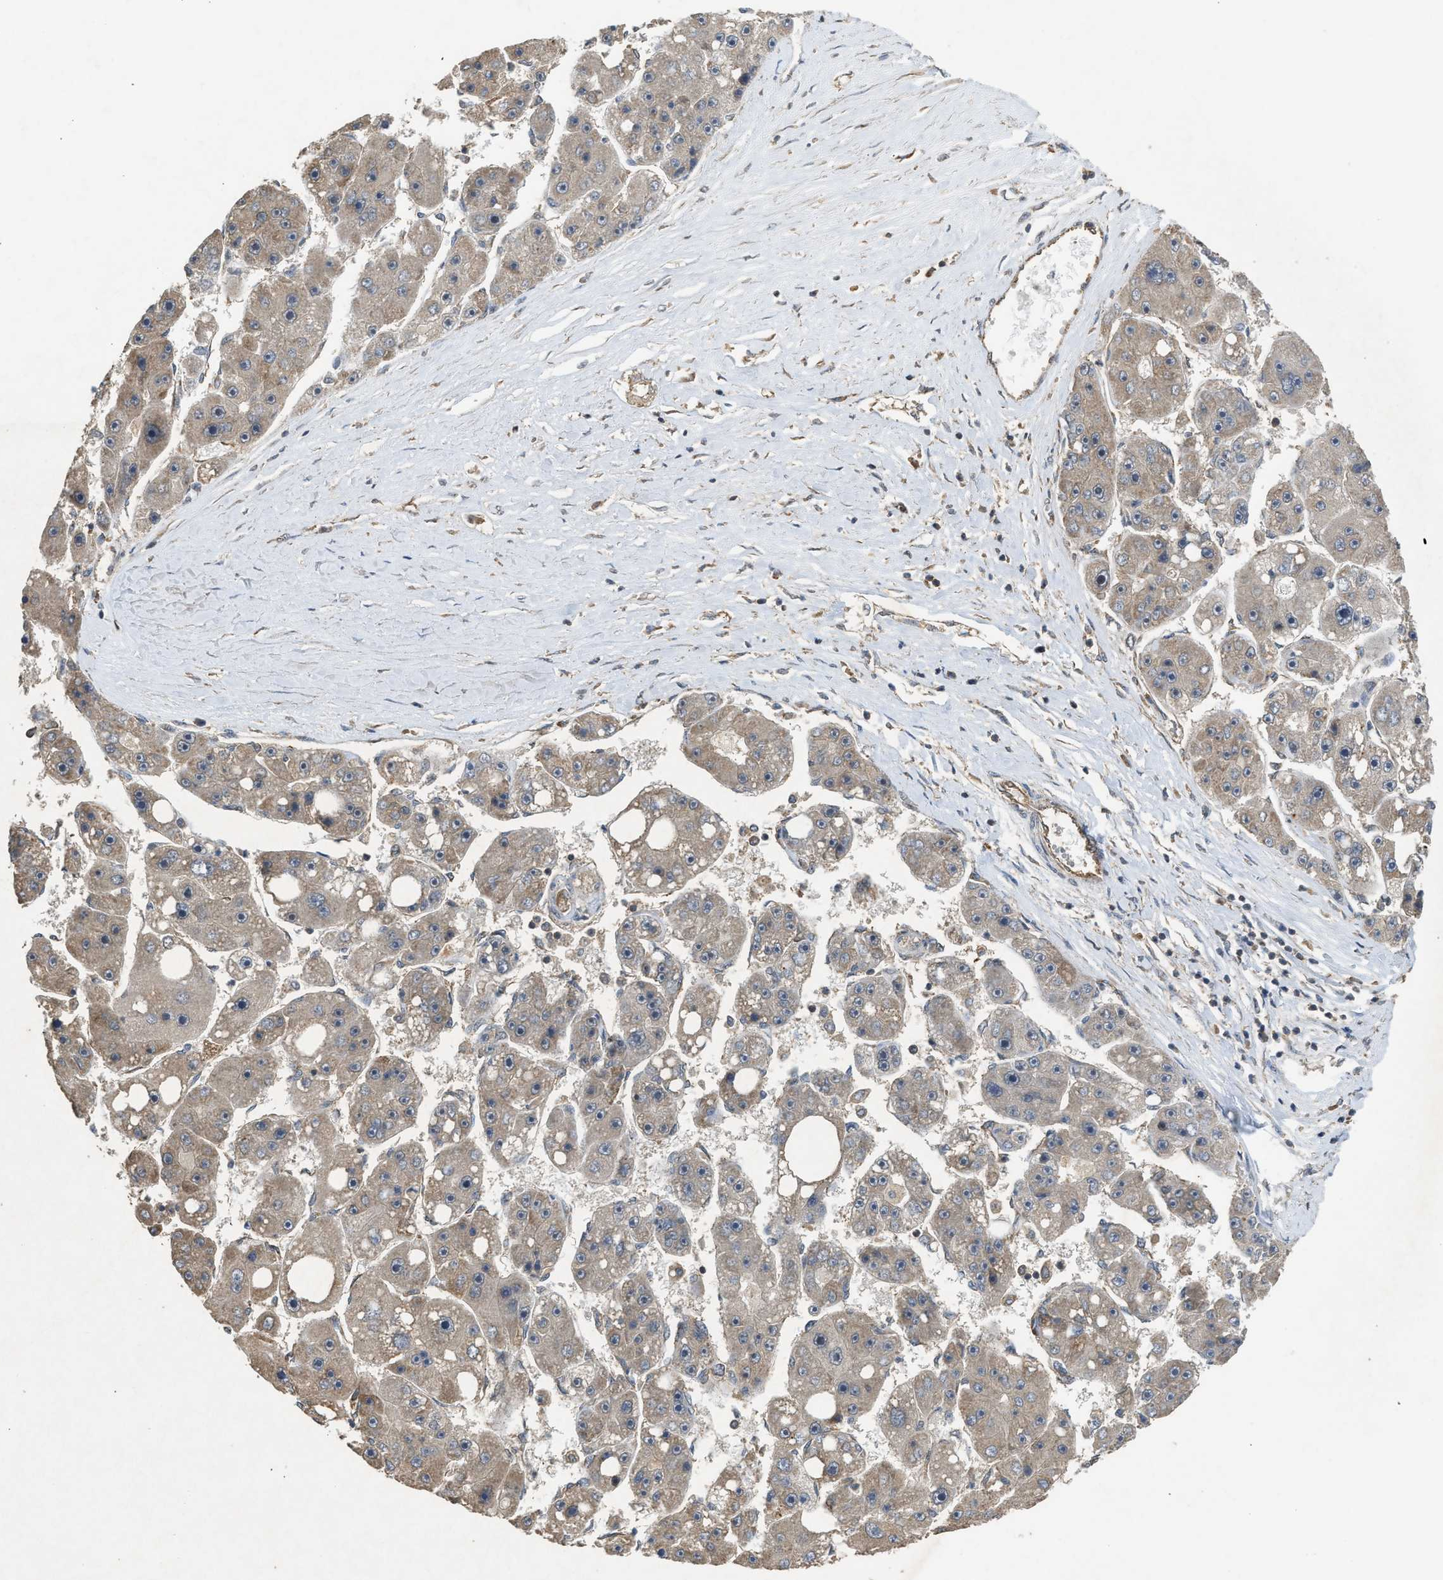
{"staining": {"intensity": "weak", "quantity": "25%-75%", "location": "cytoplasmic/membranous"}, "tissue": "liver cancer", "cell_type": "Tumor cells", "image_type": "cancer", "snomed": [{"axis": "morphology", "description": "Carcinoma, Hepatocellular, NOS"}, {"axis": "topography", "description": "Liver"}], "caption": "Immunohistochemical staining of liver cancer (hepatocellular carcinoma) reveals low levels of weak cytoplasmic/membranous positivity in about 25%-75% of tumor cells.", "gene": "HIP1R", "patient": {"sex": "female", "age": 61}}